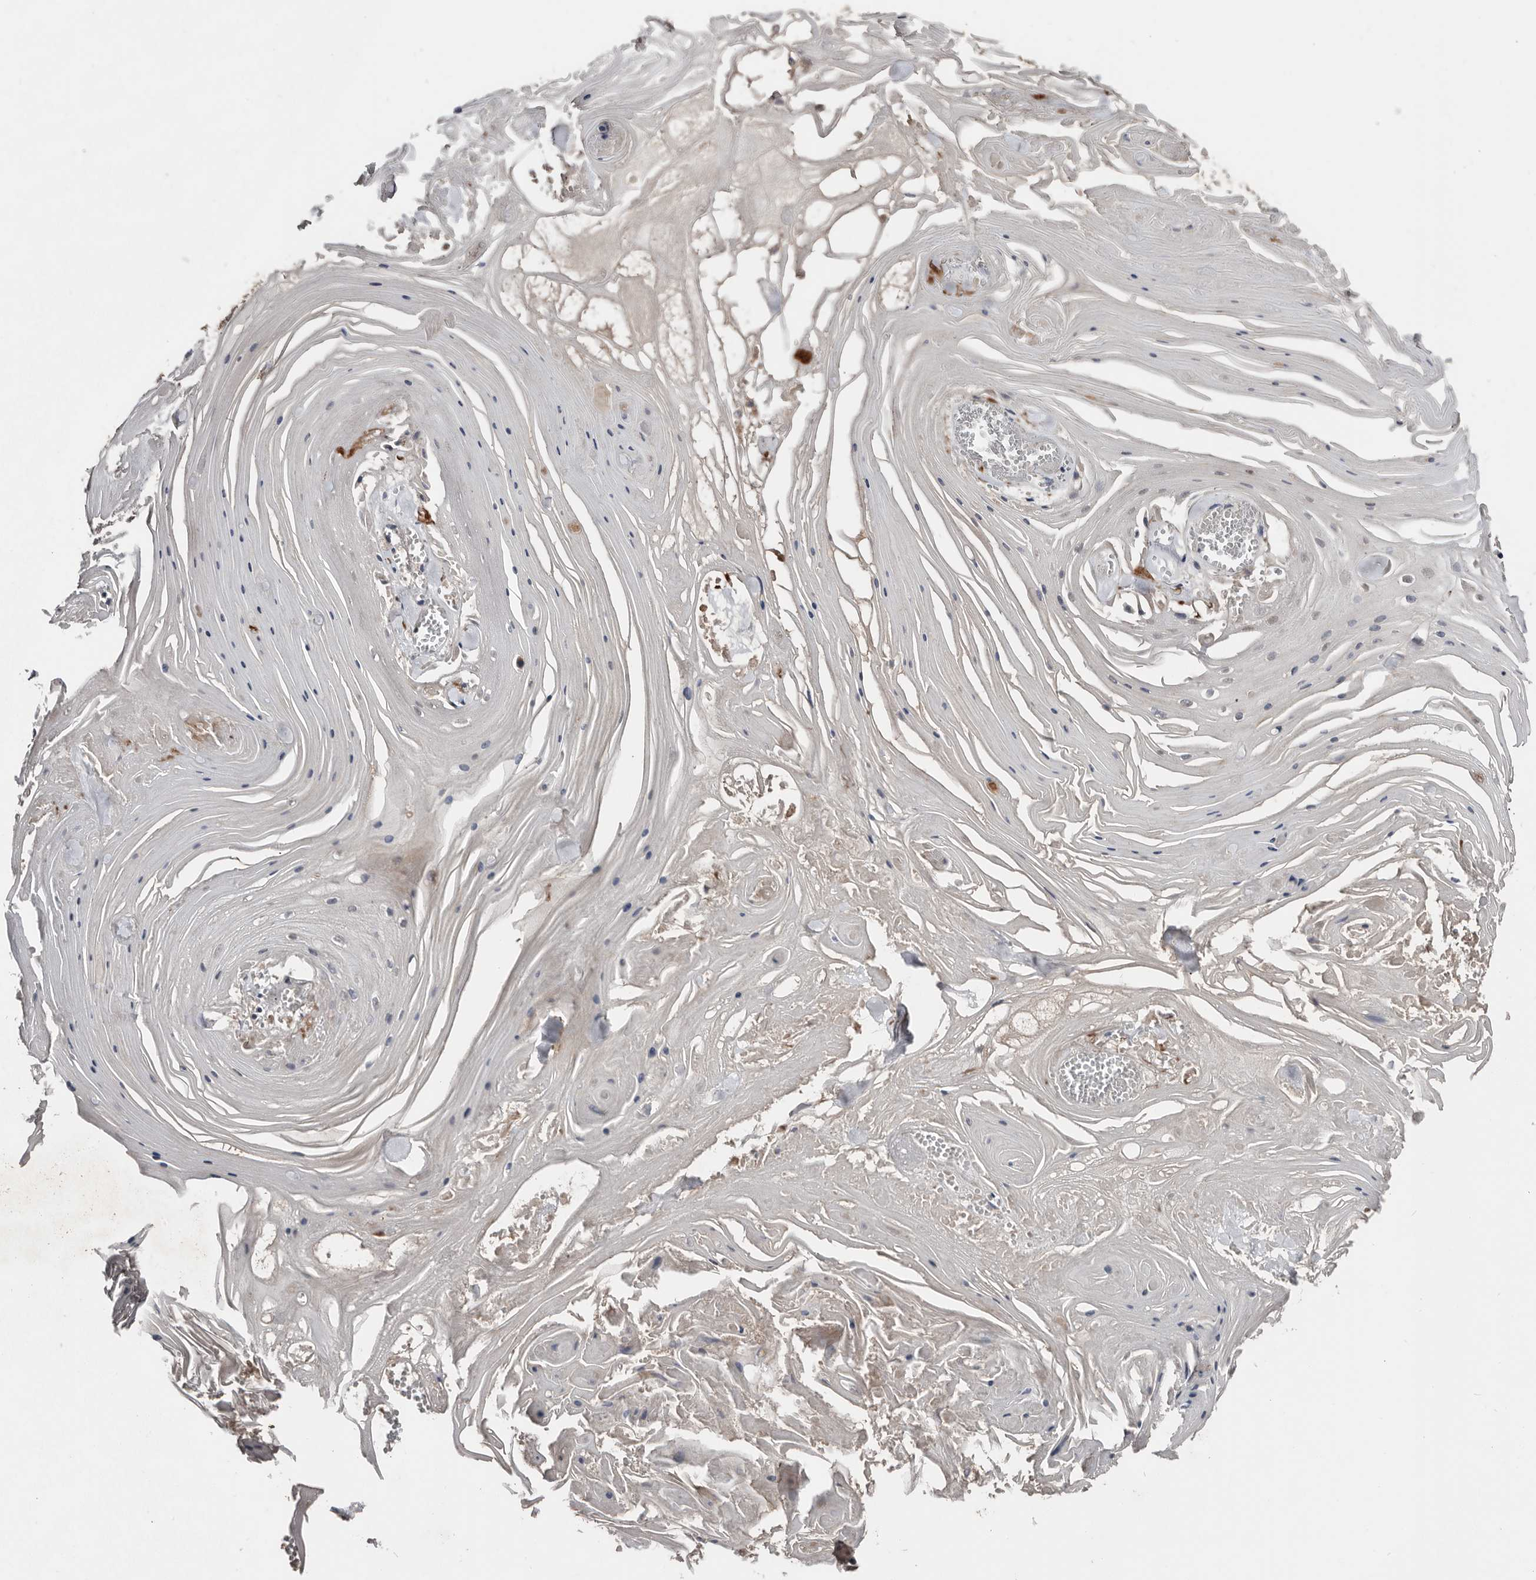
{"staining": {"intensity": "weak", "quantity": "<25%", "location": "cytoplasmic/membranous"}, "tissue": "skin cancer", "cell_type": "Tumor cells", "image_type": "cancer", "snomed": [{"axis": "morphology", "description": "Squamous cell carcinoma, NOS"}, {"axis": "topography", "description": "Skin"}], "caption": "The micrograph exhibits no significant staining in tumor cells of squamous cell carcinoma (skin).", "gene": "SLC39A2", "patient": {"sex": "male", "age": 74}}